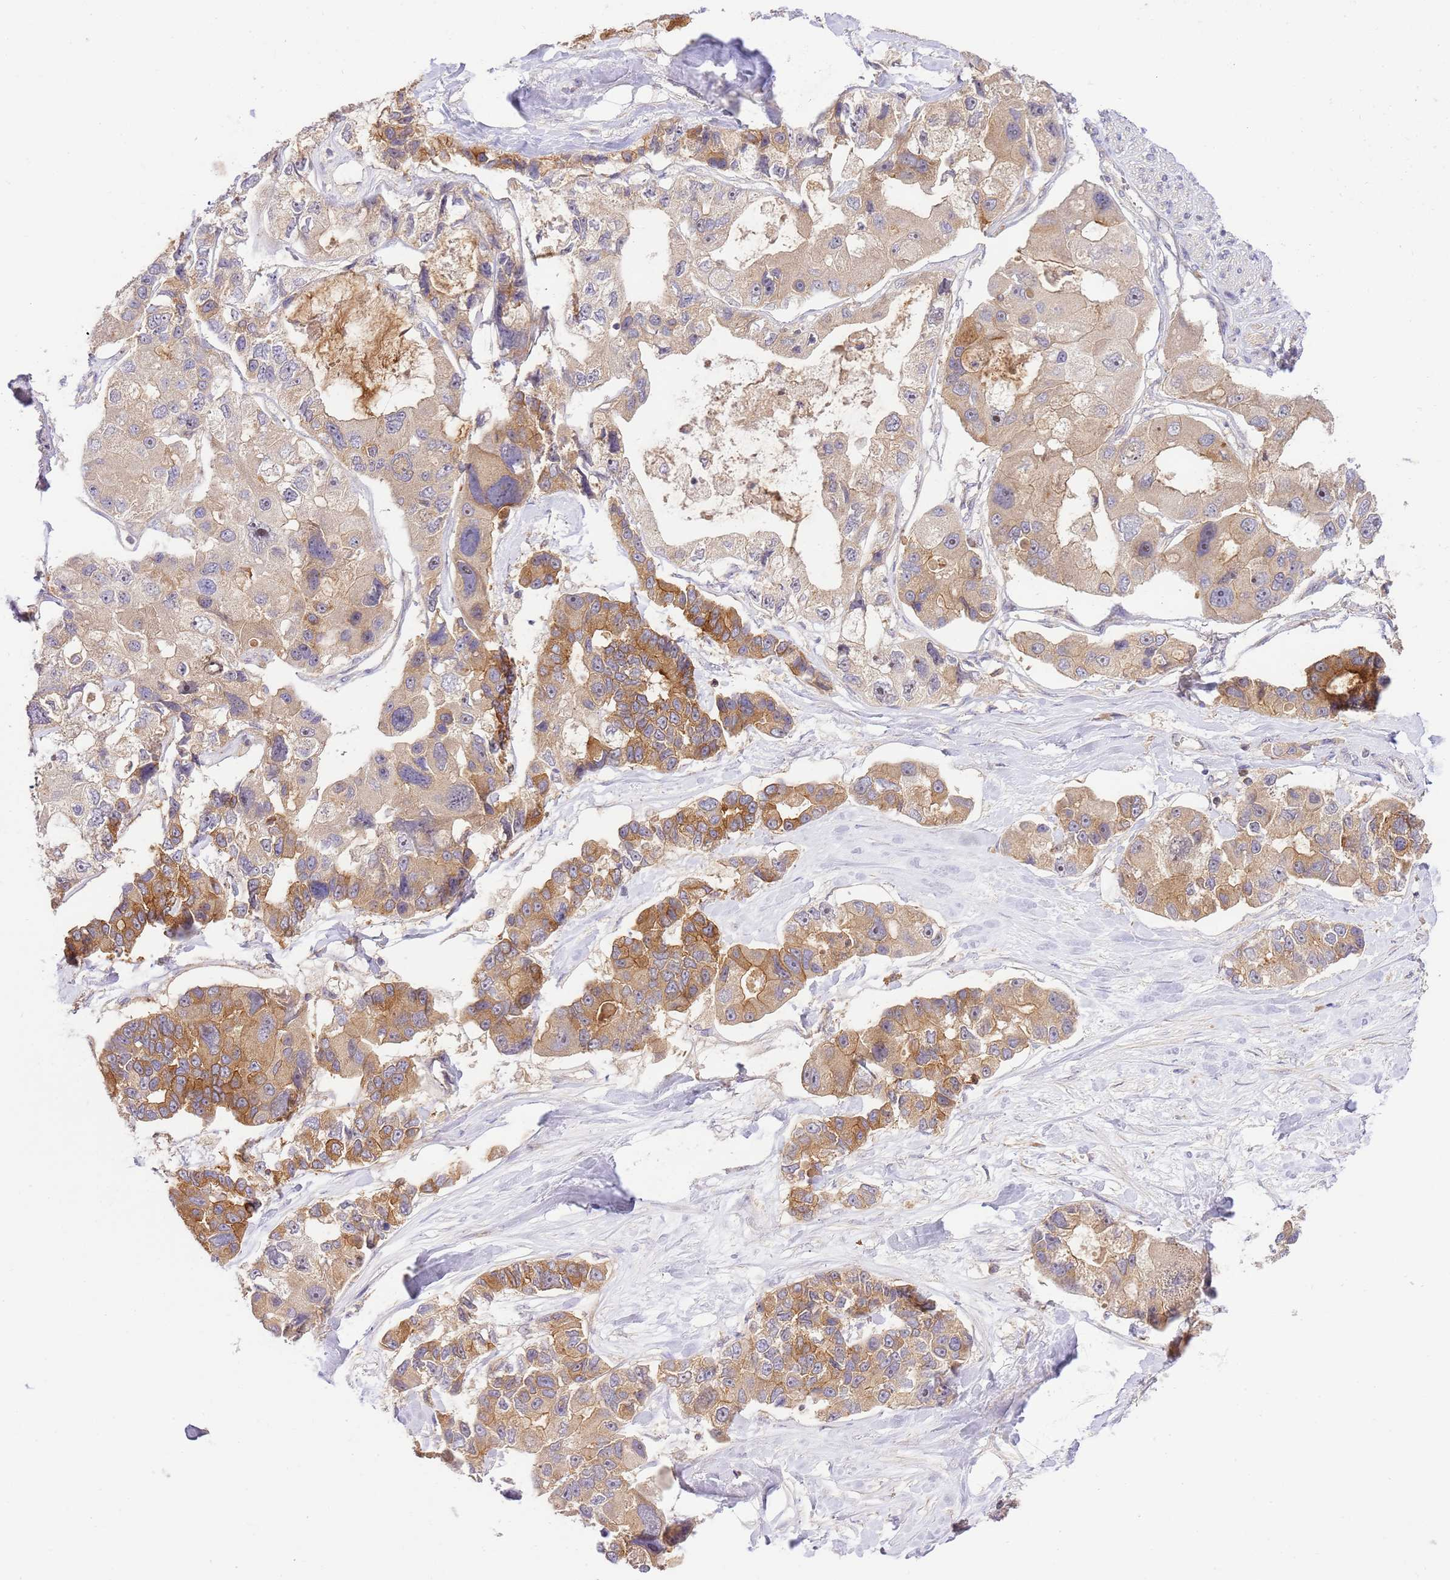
{"staining": {"intensity": "moderate", "quantity": "25%-75%", "location": "cytoplasmic/membranous"}, "tissue": "lung cancer", "cell_type": "Tumor cells", "image_type": "cancer", "snomed": [{"axis": "morphology", "description": "Adenocarcinoma, NOS"}, {"axis": "topography", "description": "Lung"}], "caption": "Human adenocarcinoma (lung) stained with a brown dye reveals moderate cytoplasmic/membranous positive expression in approximately 25%-75% of tumor cells.", "gene": "GAREM1", "patient": {"sex": "female", "age": 54}}